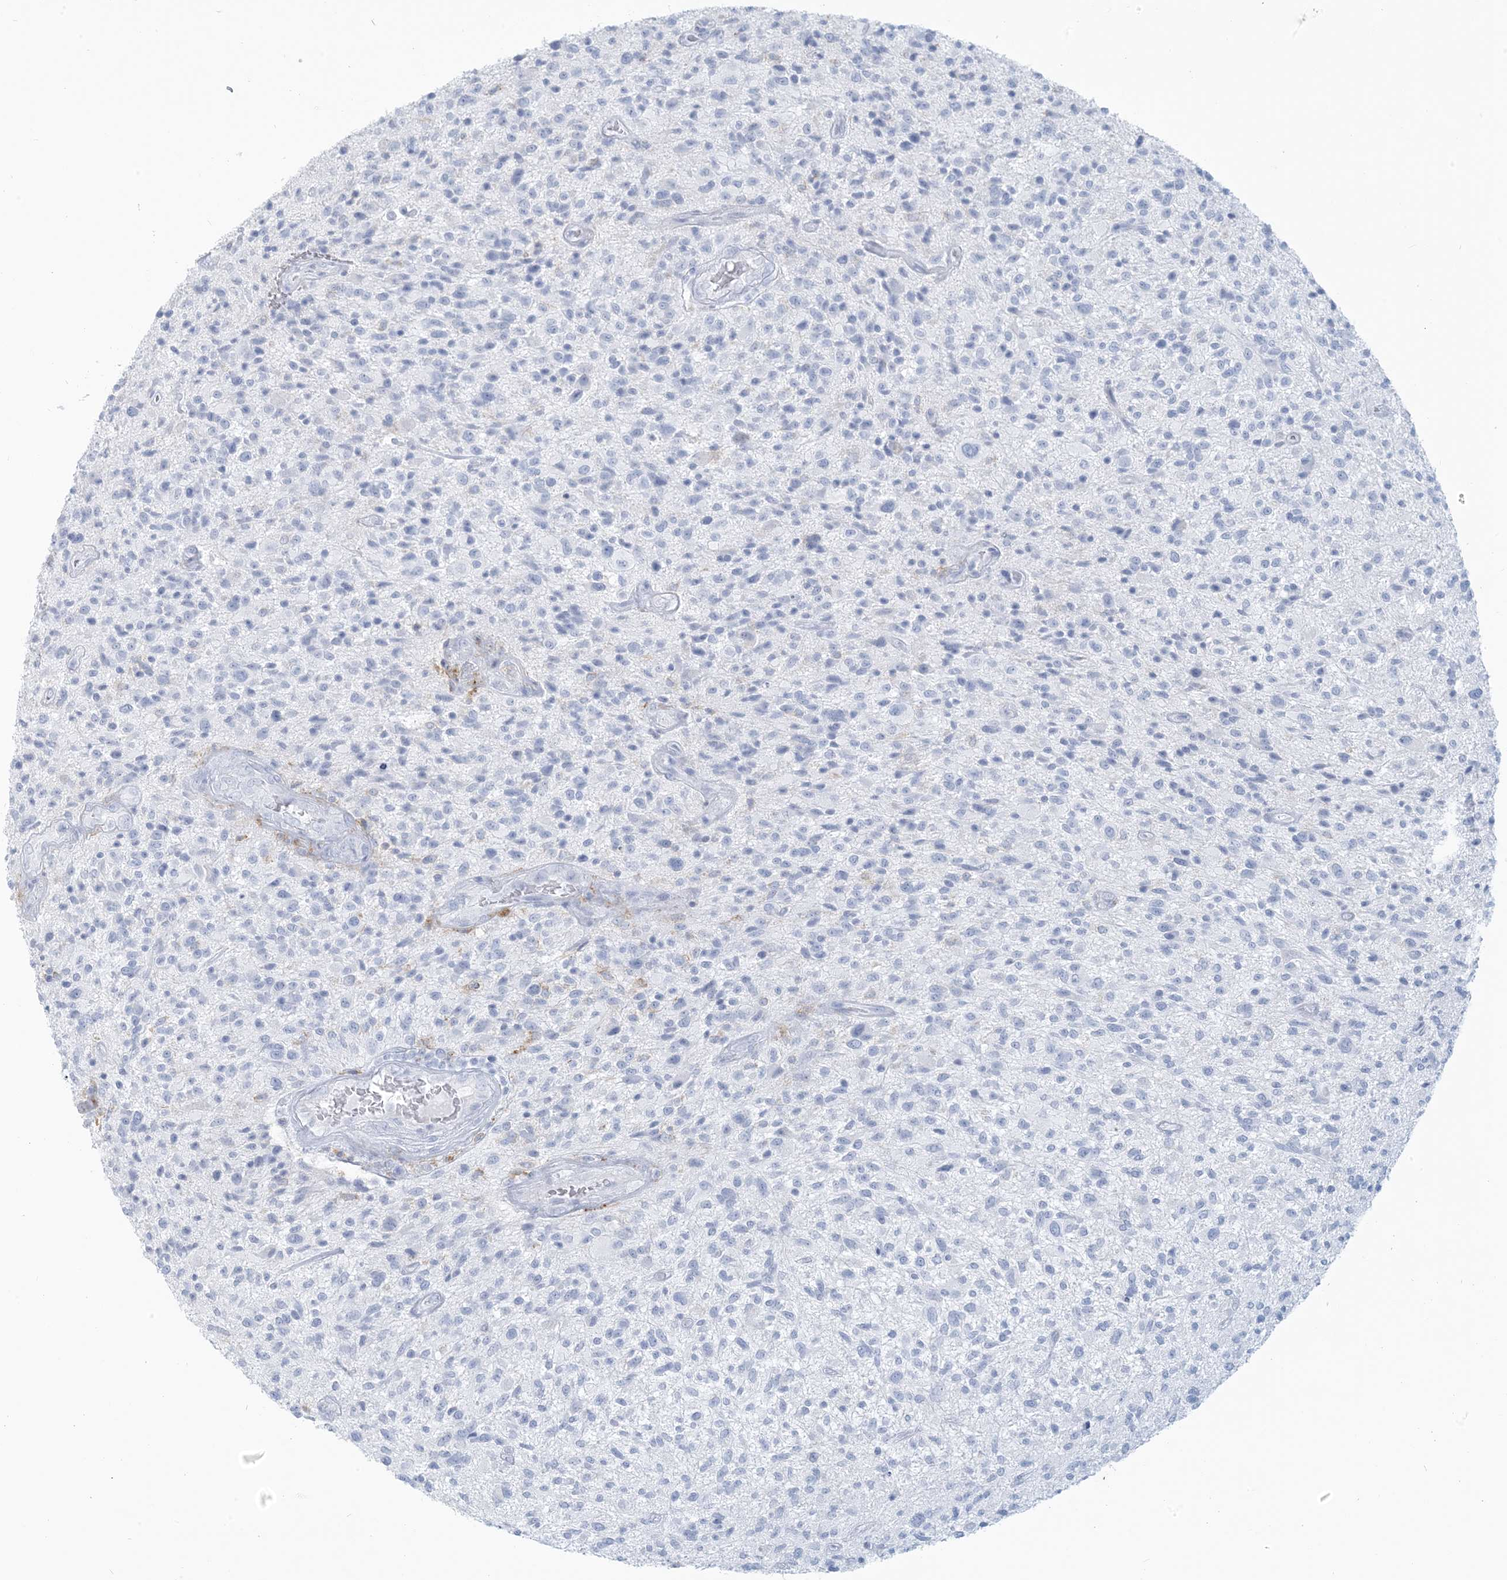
{"staining": {"intensity": "negative", "quantity": "none", "location": "none"}, "tissue": "glioma", "cell_type": "Tumor cells", "image_type": "cancer", "snomed": [{"axis": "morphology", "description": "Glioma, malignant, High grade"}, {"axis": "topography", "description": "Brain"}], "caption": "This histopathology image is of malignant glioma (high-grade) stained with IHC to label a protein in brown with the nuclei are counter-stained blue. There is no expression in tumor cells. (Immunohistochemistry (ihc), brightfield microscopy, high magnification).", "gene": "HLA-DRB1", "patient": {"sex": "male", "age": 47}}